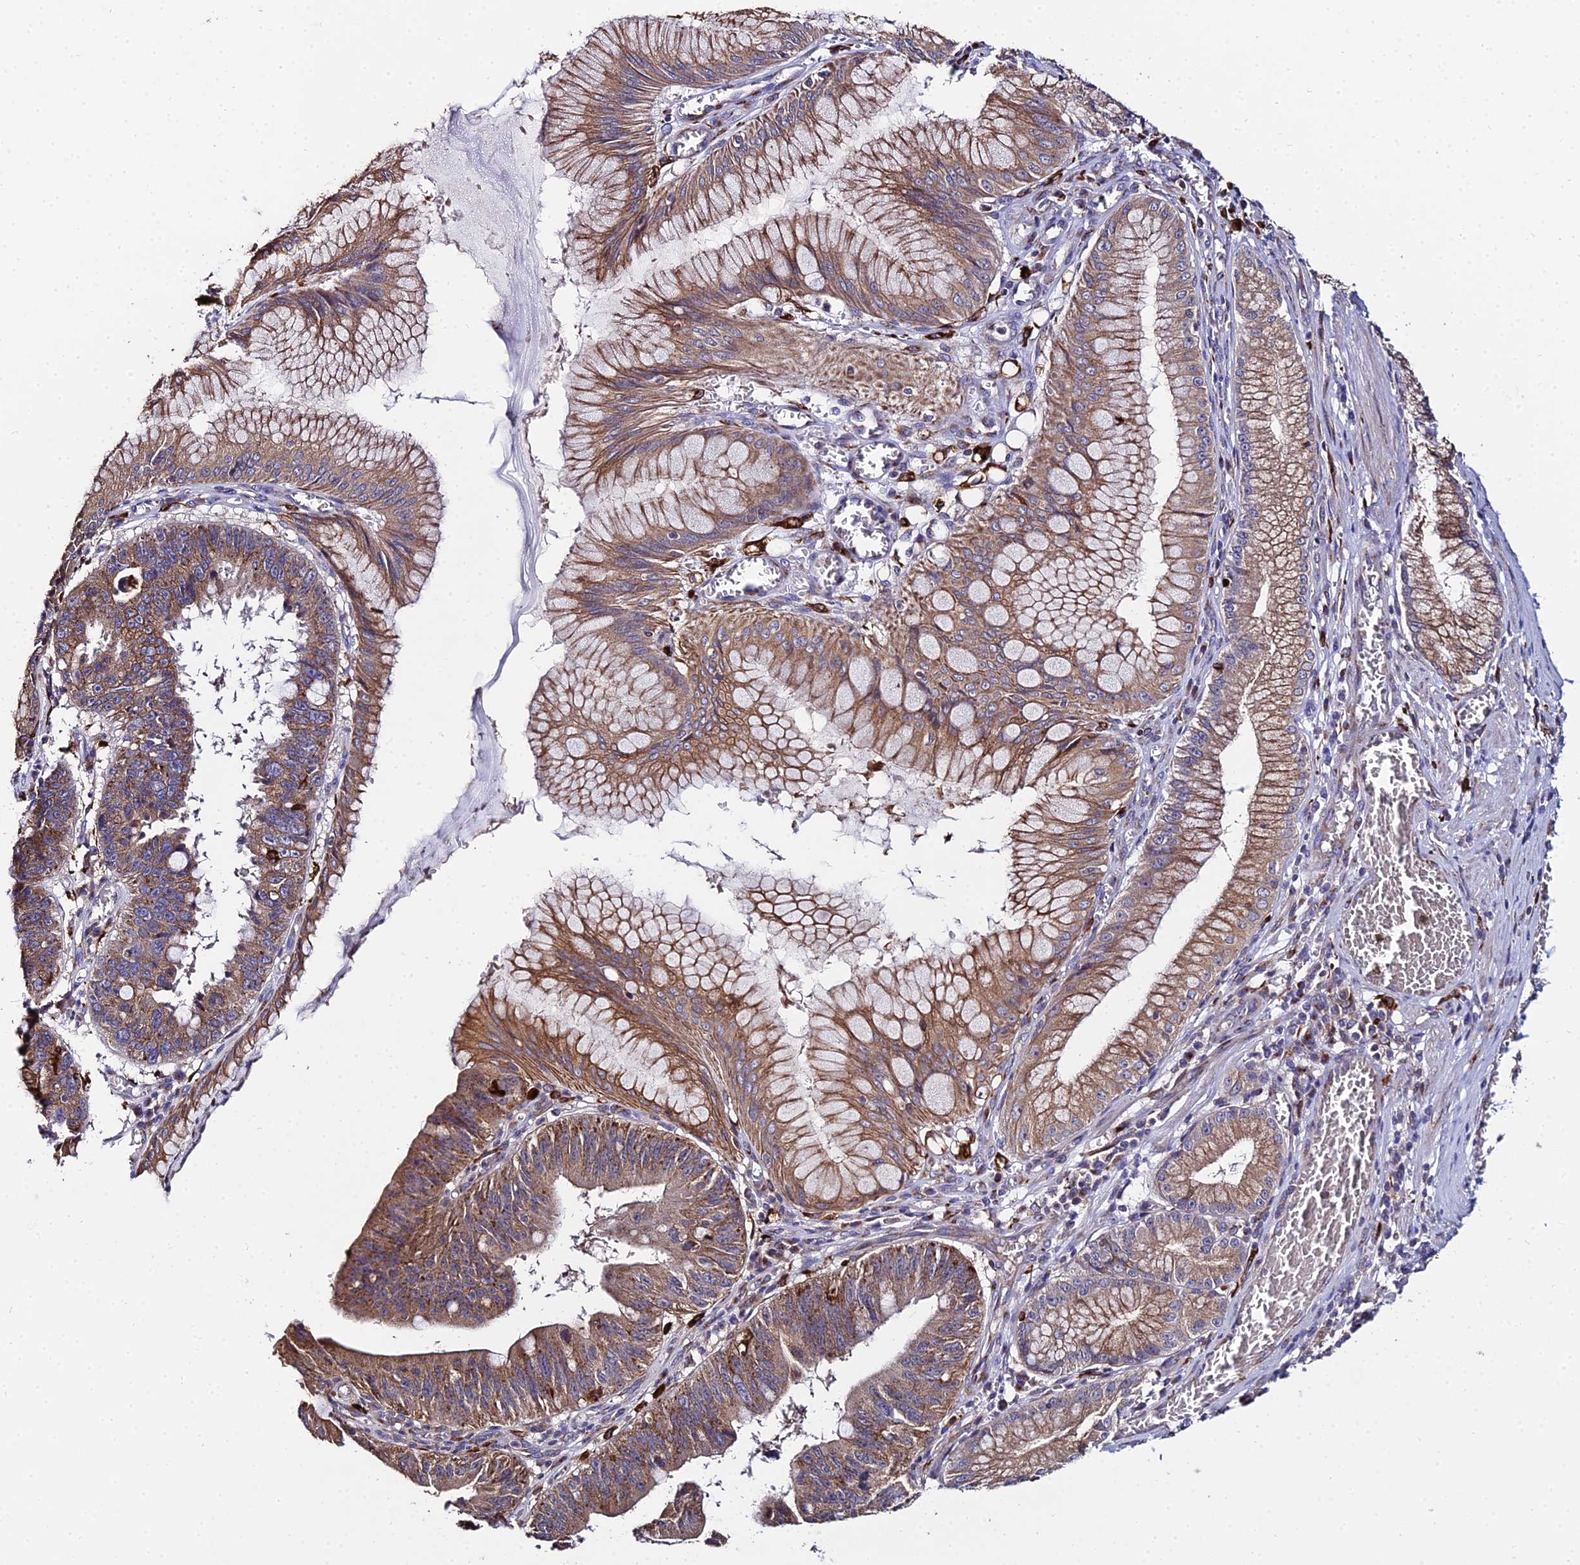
{"staining": {"intensity": "moderate", "quantity": ">75%", "location": "cytoplasmic/membranous"}, "tissue": "stomach cancer", "cell_type": "Tumor cells", "image_type": "cancer", "snomed": [{"axis": "morphology", "description": "Adenocarcinoma, NOS"}, {"axis": "topography", "description": "Stomach"}], "caption": "Tumor cells display medium levels of moderate cytoplasmic/membranous staining in about >75% of cells in stomach cancer (adenocarcinoma). (IHC, brightfield microscopy, high magnification).", "gene": "PEX19", "patient": {"sex": "male", "age": 59}}